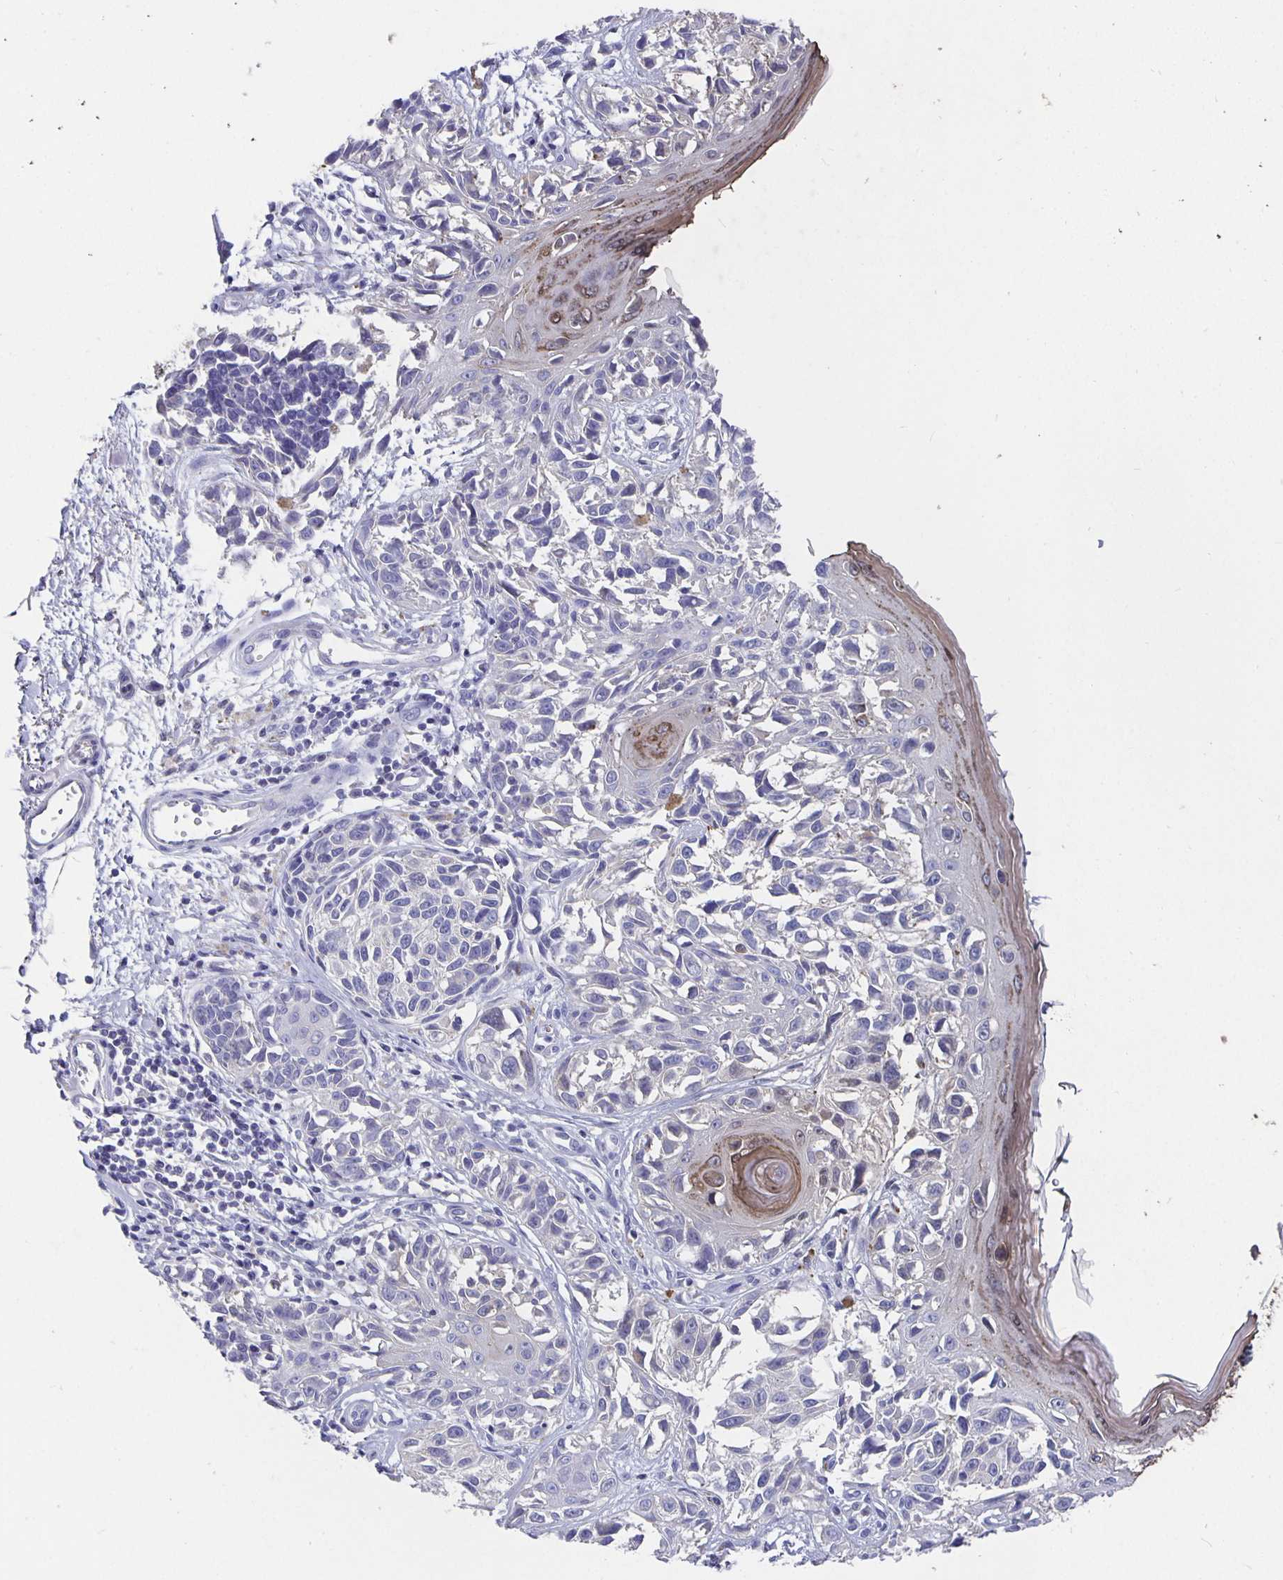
{"staining": {"intensity": "negative", "quantity": "none", "location": "none"}, "tissue": "melanoma", "cell_type": "Tumor cells", "image_type": "cancer", "snomed": [{"axis": "morphology", "description": "Malignant melanoma, NOS"}, {"axis": "topography", "description": "Skin"}], "caption": "An image of melanoma stained for a protein reveals no brown staining in tumor cells.", "gene": "CFAP74", "patient": {"sex": "male", "age": 73}}